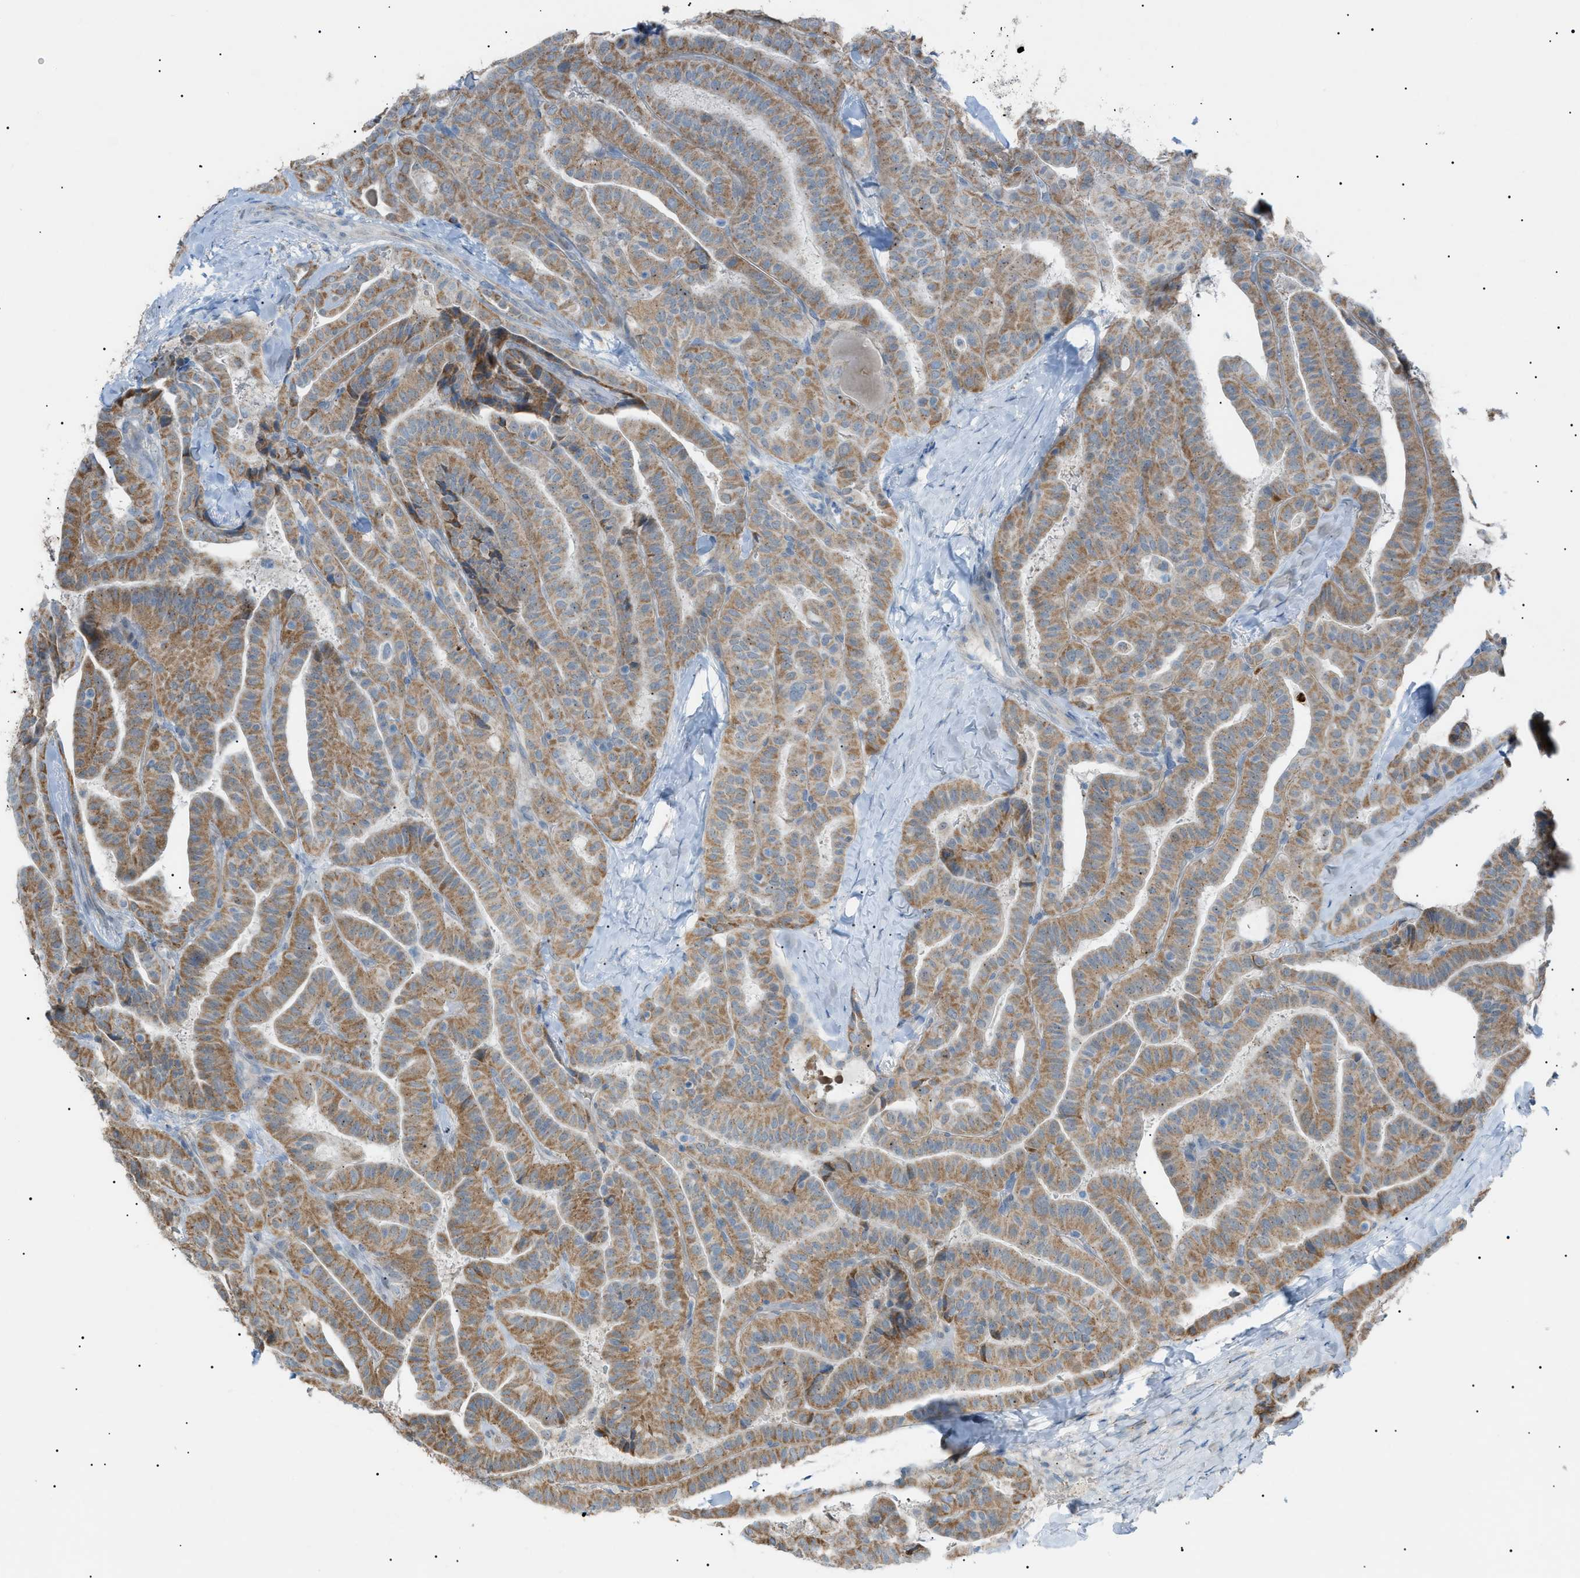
{"staining": {"intensity": "moderate", "quantity": ">75%", "location": "cytoplasmic/membranous"}, "tissue": "thyroid cancer", "cell_type": "Tumor cells", "image_type": "cancer", "snomed": [{"axis": "morphology", "description": "Papillary adenocarcinoma, NOS"}, {"axis": "topography", "description": "Thyroid gland"}], "caption": "DAB immunohistochemical staining of human thyroid cancer (papillary adenocarcinoma) exhibits moderate cytoplasmic/membranous protein expression in about >75% of tumor cells. (IHC, brightfield microscopy, high magnification).", "gene": "ZNF516", "patient": {"sex": "male", "age": 77}}